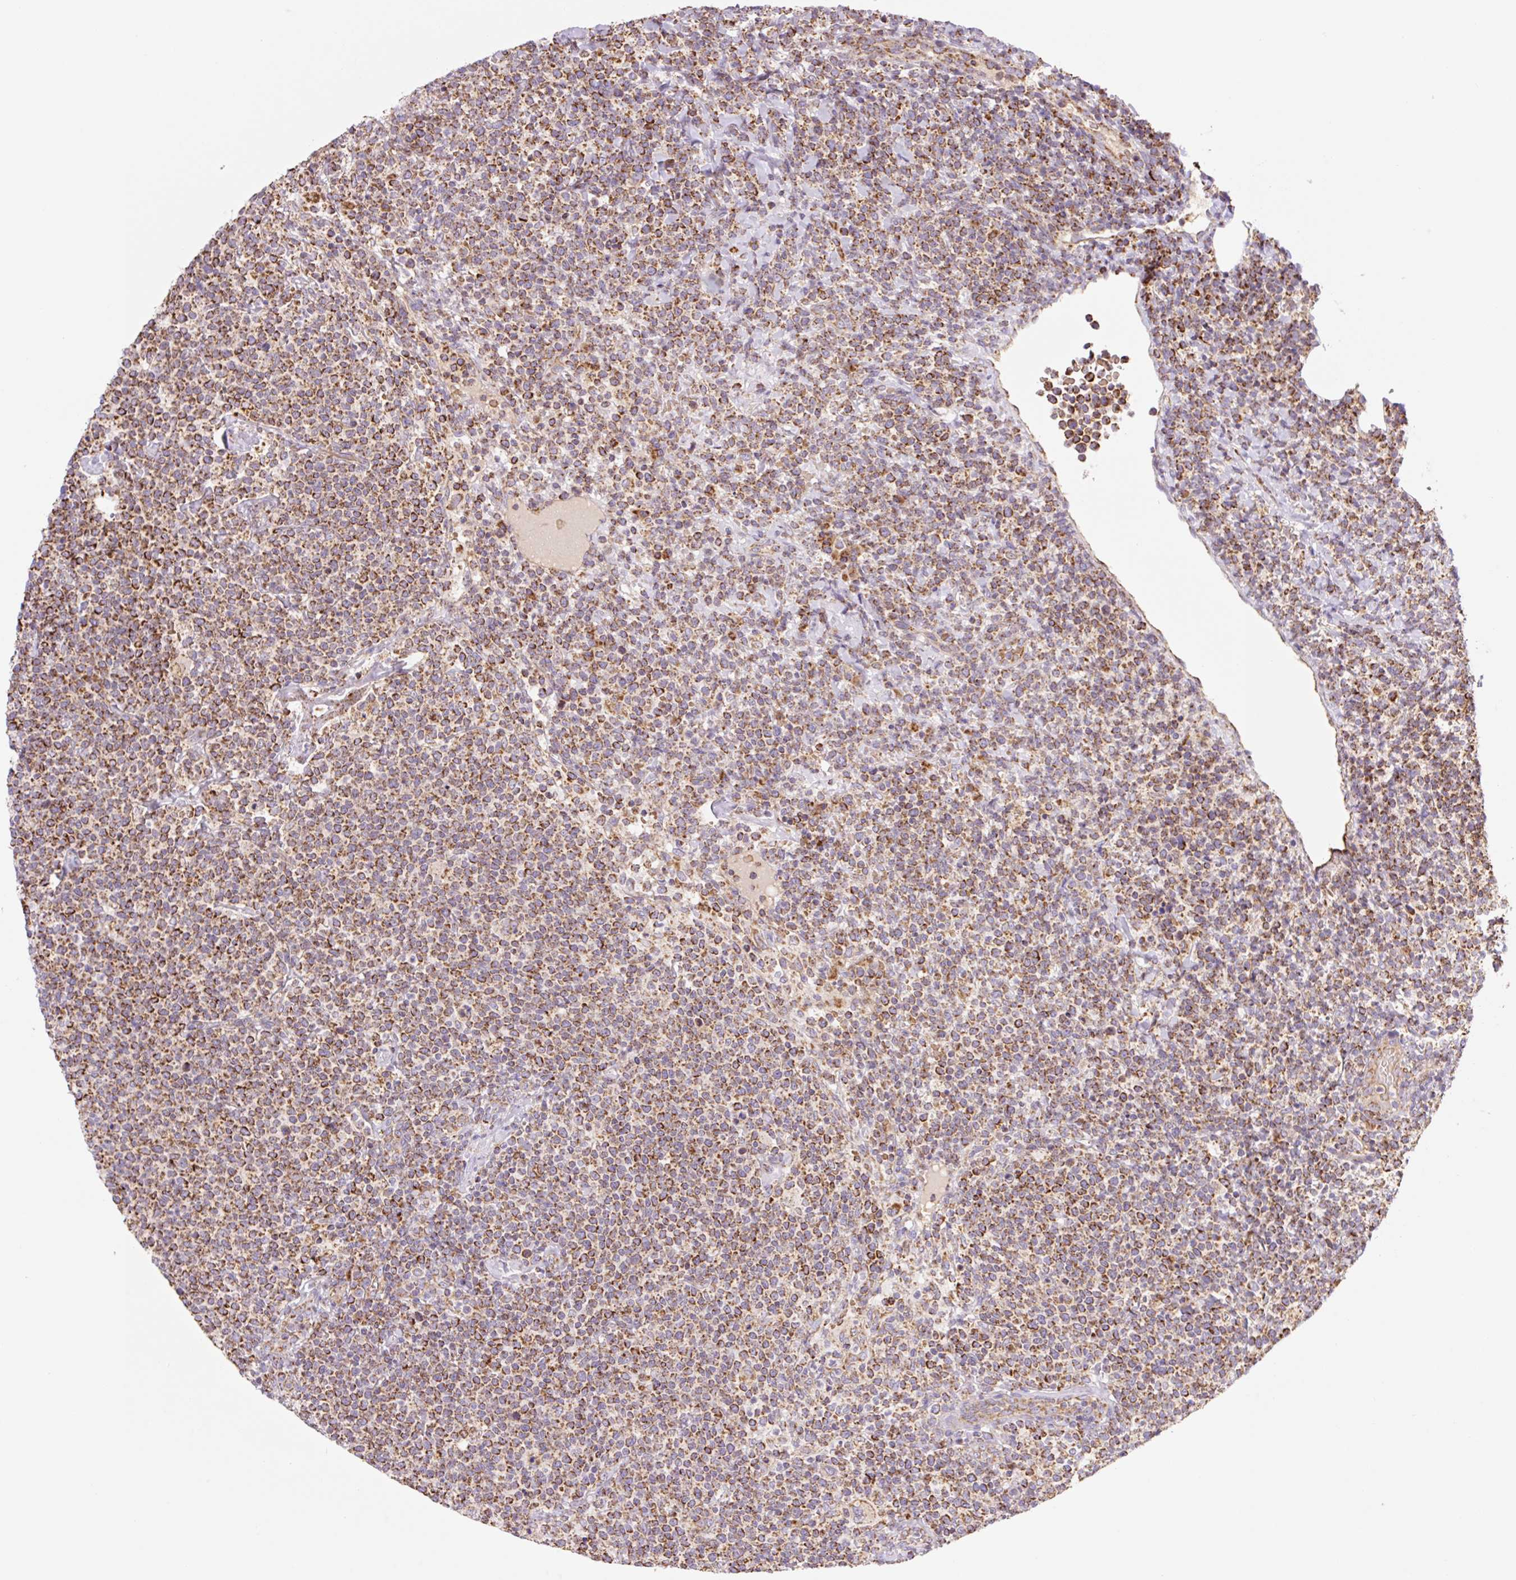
{"staining": {"intensity": "strong", "quantity": "25%-75%", "location": "cytoplasmic/membranous"}, "tissue": "lymphoma", "cell_type": "Tumor cells", "image_type": "cancer", "snomed": [{"axis": "morphology", "description": "Malignant lymphoma, non-Hodgkin's type, High grade"}, {"axis": "topography", "description": "Lymph node"}], "caption": "A high-resolution histopathology image shows immunohistochemistry (IHC) staining of lymphoma, which reveals strong cytoplasmic/membranous staining in approximately 25%-75% of tumor cells.", "gene": "GOSR2", "patient": {"sex": "male", "age": 61}}